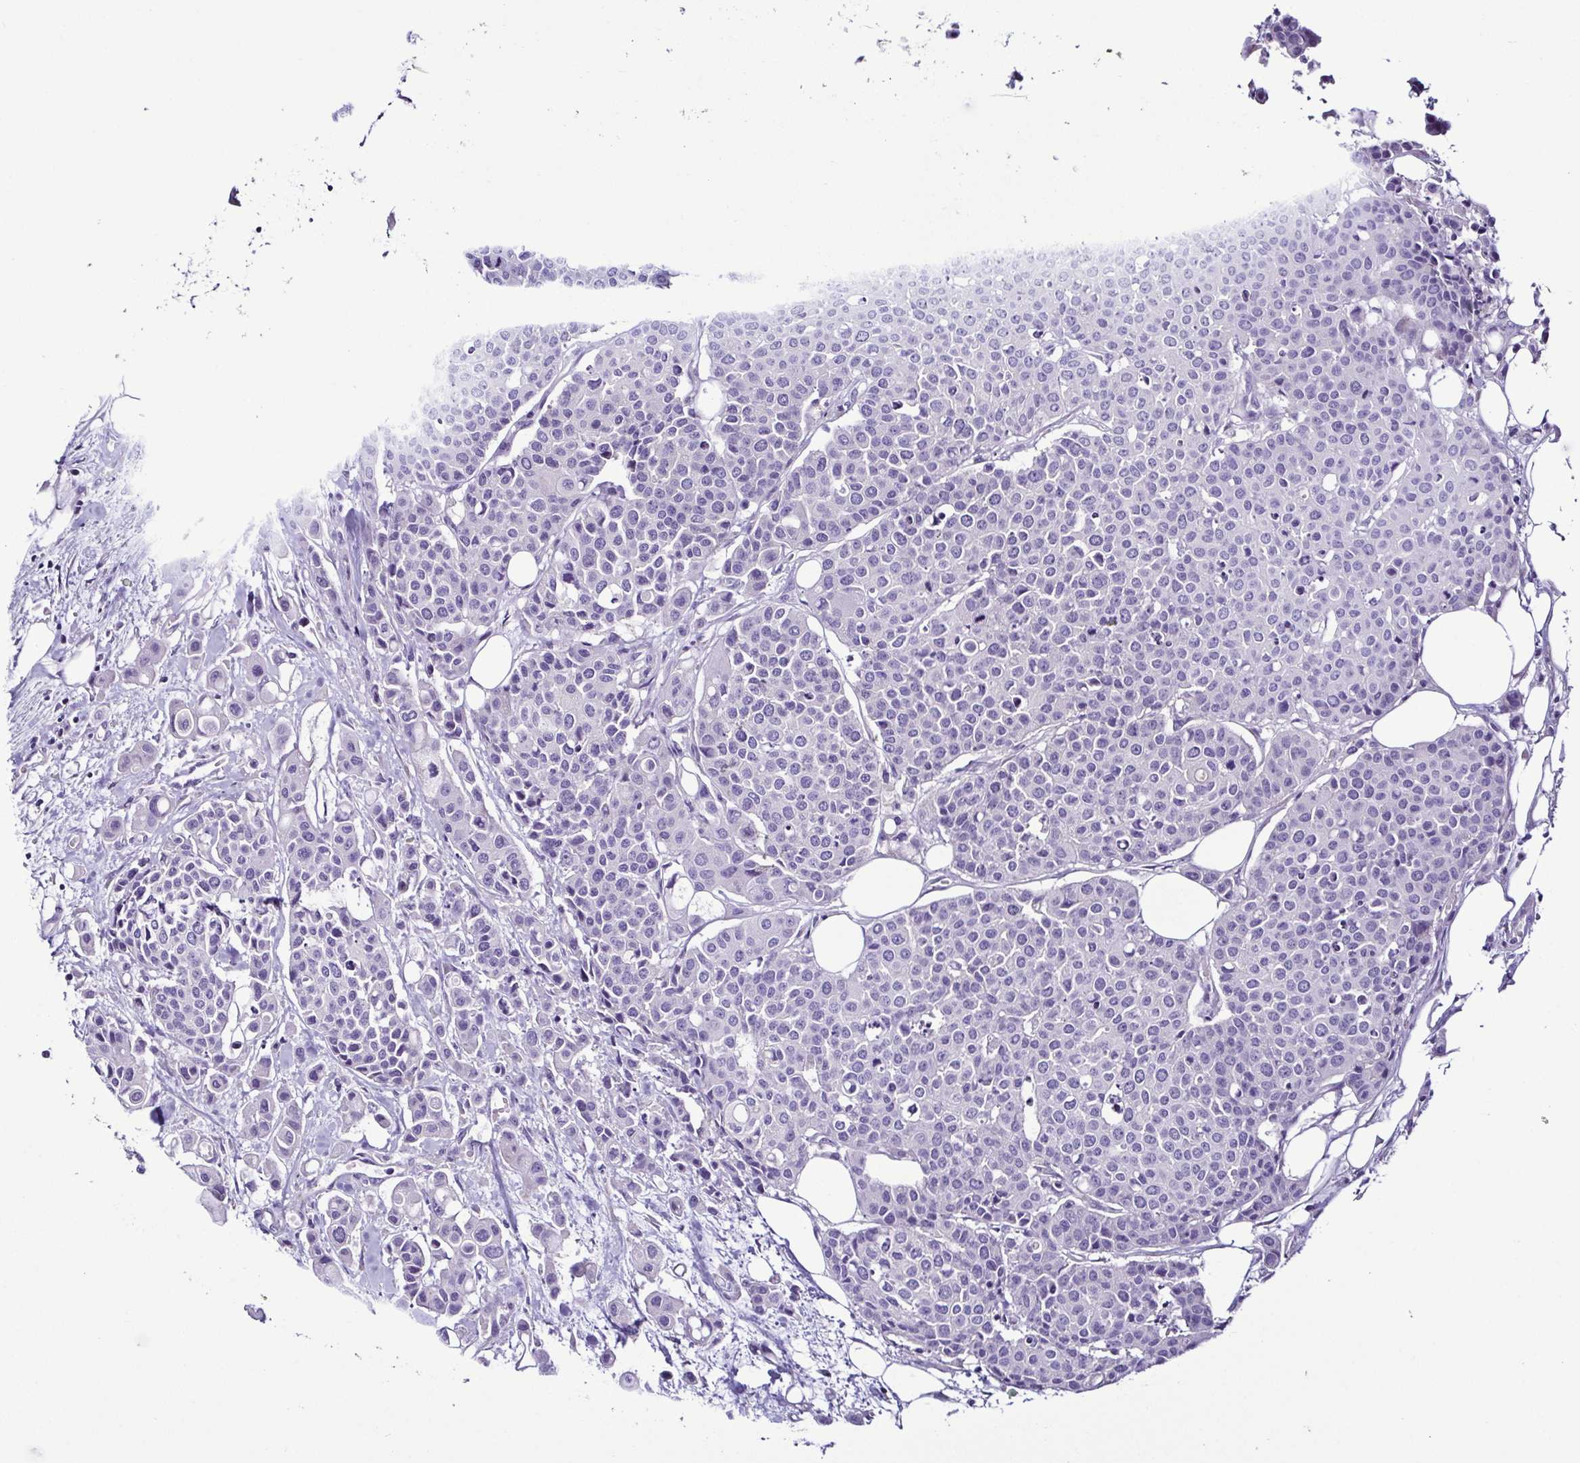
{"staining": {"intensity": "negative", "quantity": "none", "location": "none"}, "tissue": "carcinoid", "cell_type": "Tumor cells", "image_type": "cancer", "snomed": [{"axis": "morphology", "description": "Carcinoid, malignant, NOS"}, {"axis": "topography", "description": "Colon"}], "caption": "Tumor cells are negative for protein expression in human carcinoid. Brightfield microscopy of immunohistochemistry (IHC) stained with DAB (3,3'-diaminobenzidine) (brown) and hematoxylin (blue), captured at high magnification.", "gene": "SRL", "patient": {"sex": "male", "age": 81}}